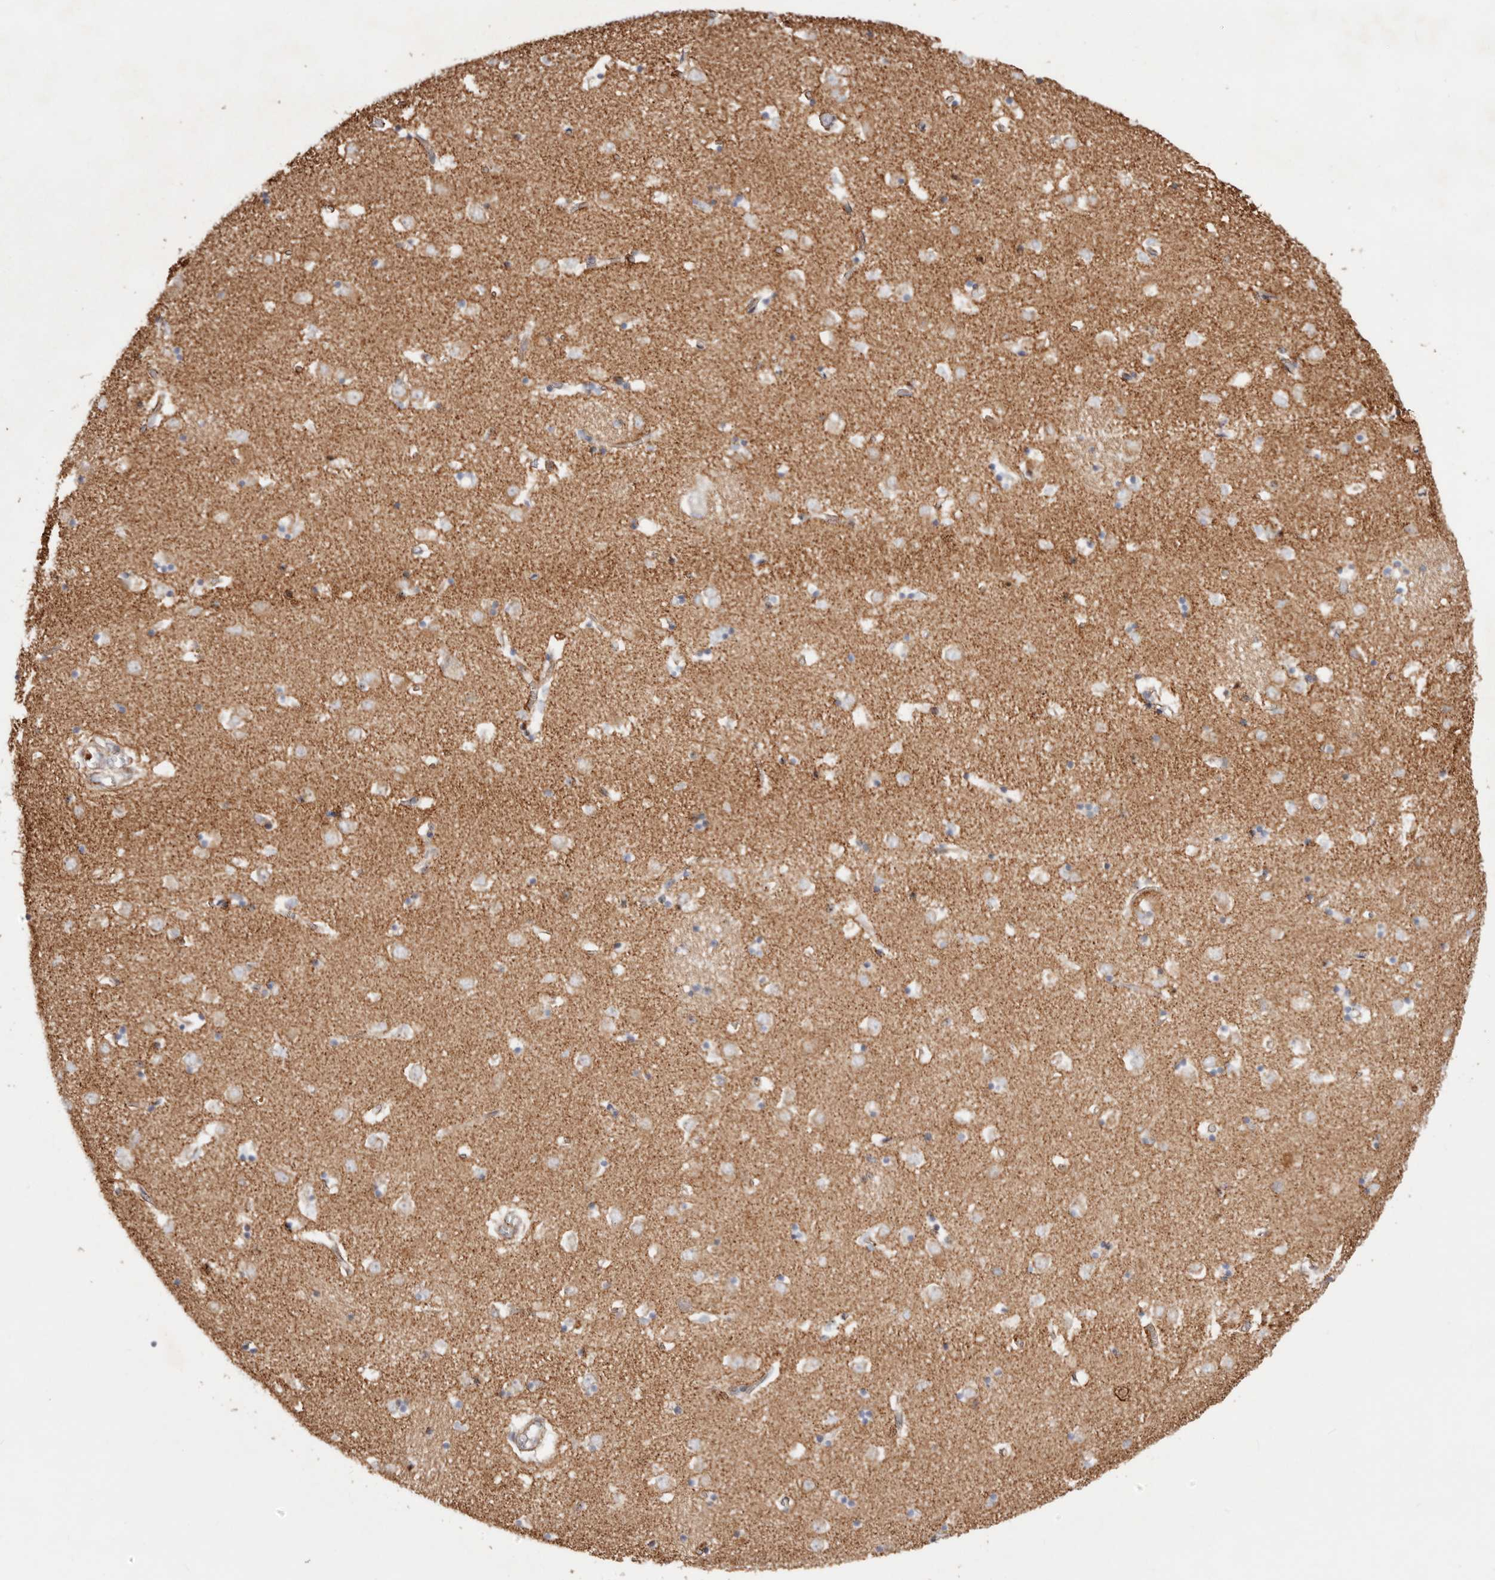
{"staining": {"intensity": "moderate", "quantity": "25%-75%", "location": "cytoplasmic/membranous"}, "tissue": "caudate", "cell_type": "Glial cells", "image_type": "normal", "snomed": [{"axis": "morphology", "description": "Normal tissue, NOS"}, {"axis": "topography", "description": "Lateral ventricle wall"}], "caption": "Glial cells display moderate cytoplasmic/membranous expression in about 25%-75% of cells in benign caudate. The protein of interest is stained brown, and the nuclei are stained in blue (DAB (3,3'-diaminobenzidine) IHC with brightfield microscopy, high magnification).", "gene": "PTPN22", "patient": {"sex": "male", "age": 70}}